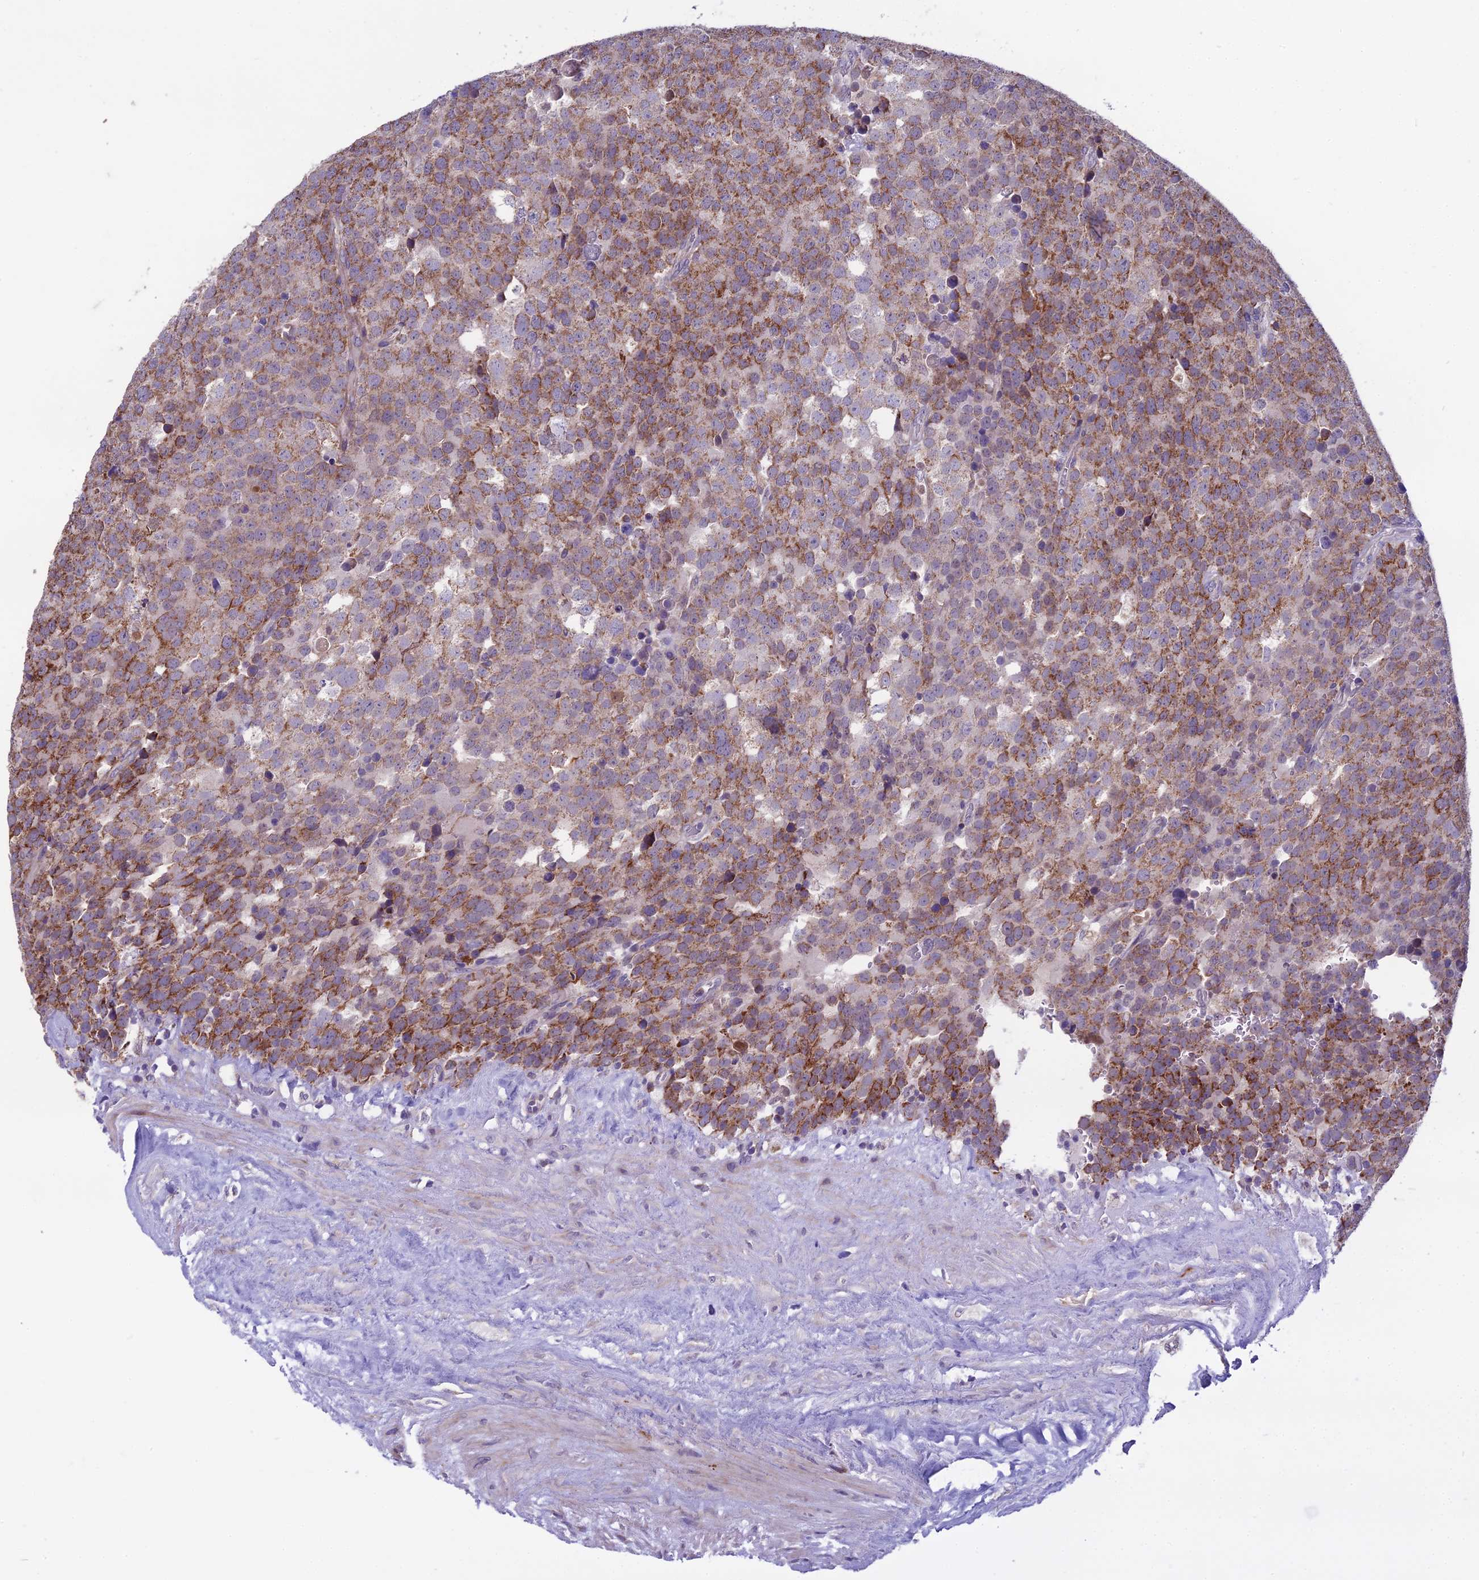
{"staining": {"intensity": "moderate", "quantity": ">75%", "location": "cytoplasmic/membranous"}, "tissue": "testis cancer", "cell_type": "Tumor cells", "image_type": "cancer", "snomed": [{"axis": "morphology", "description": "Seminoma, NOS"}, {"axis": "topography", "description": "Testis"}], "caption": "Protein staining of testis cancer (seminoma) tissue displays moderate cytoplasmic/membranous staining in approximately >75% of tumor cells.", "gene": "DUS2", "patient": {"sex": "male", "age": 71}}